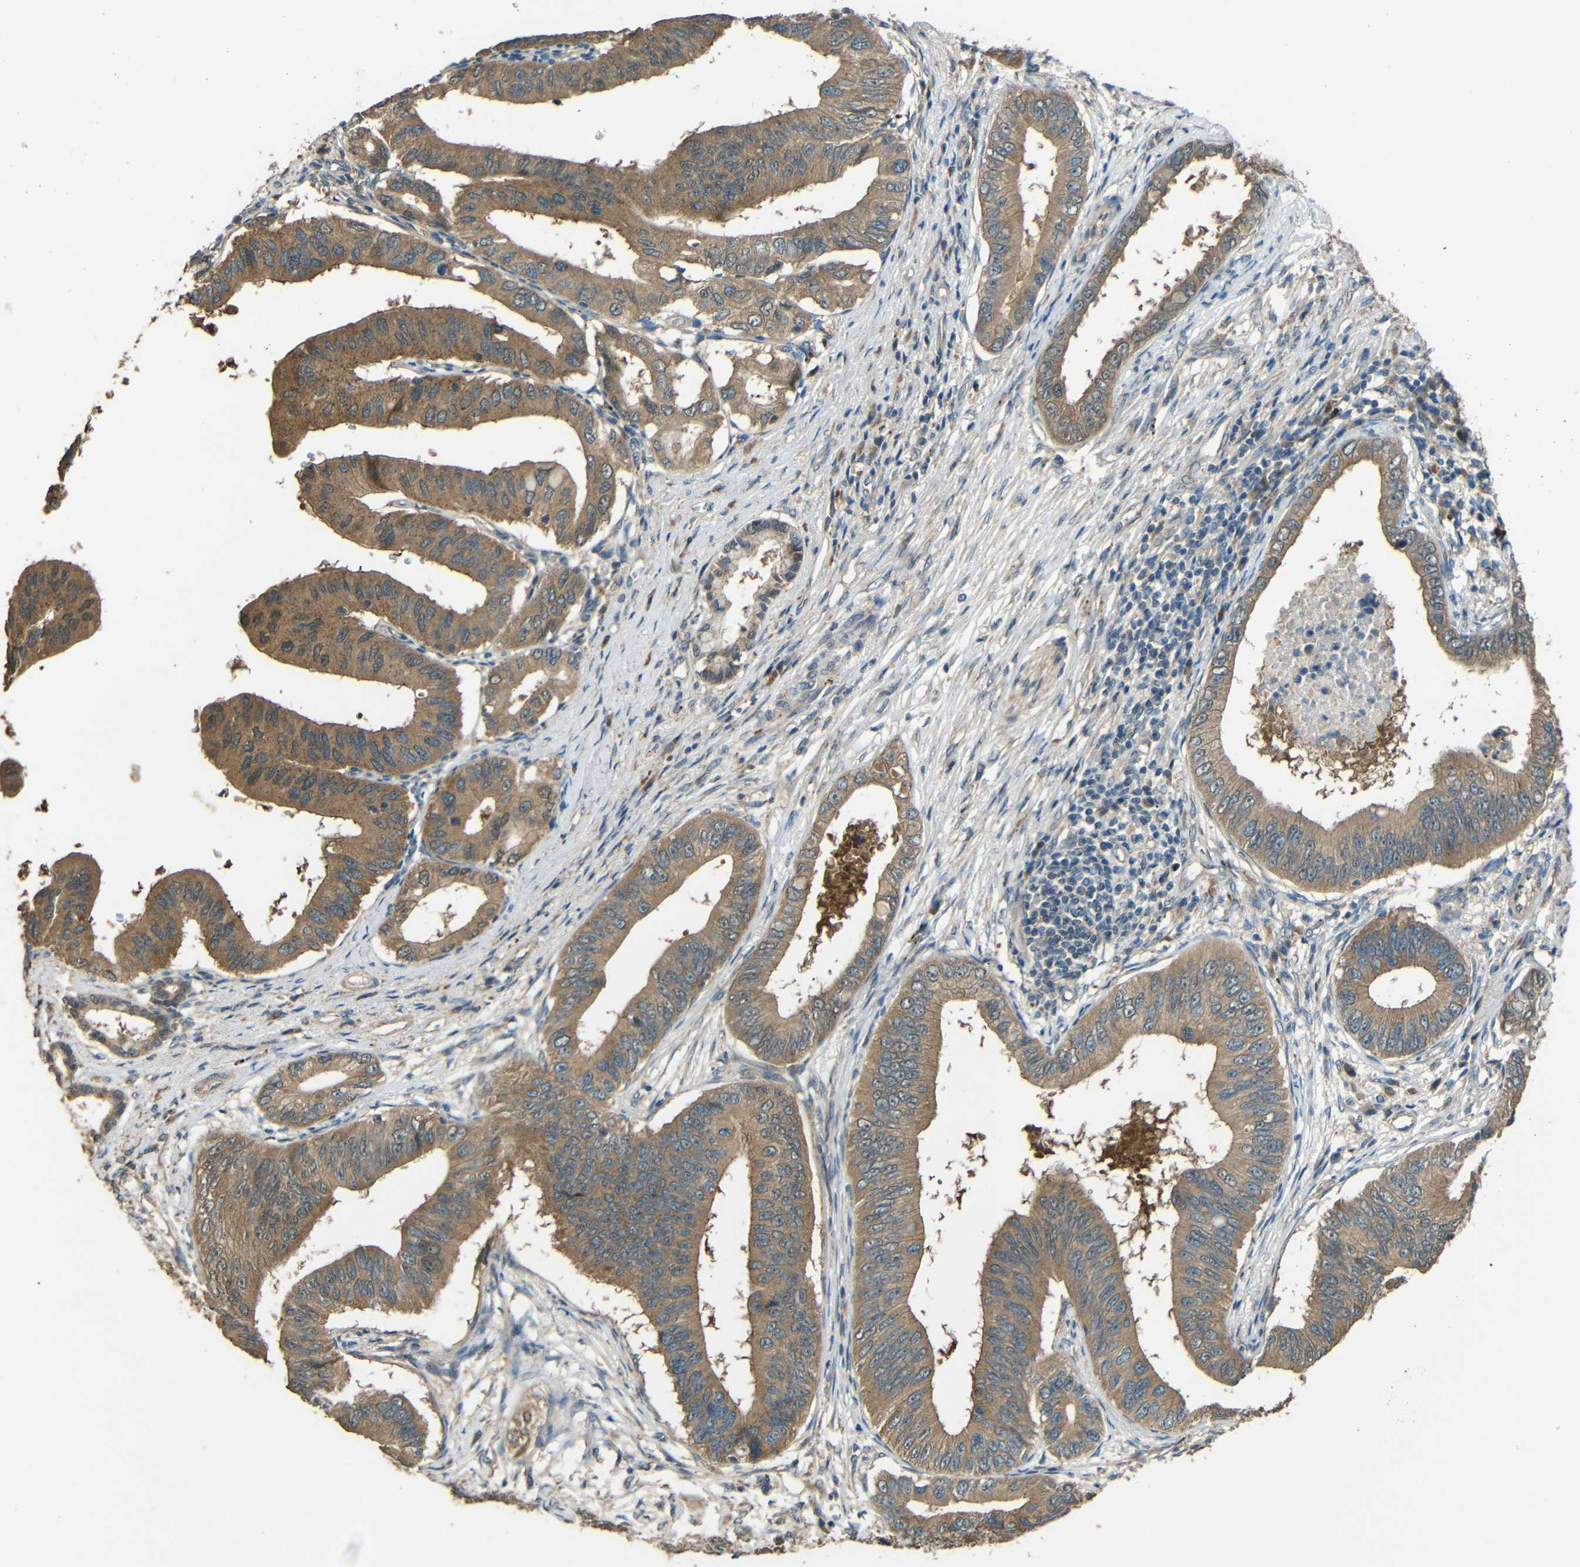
{"staining": {"intensity": "moderate", "quantity": ">75%", "location": "cytoplasmic/membranous"}, "tissue": "pancreatic cancer", "cell_type": "Tumor cells", "image_type": "cancer", "snomed": [{"axis": "morphology", "description": "Adenocarcinoma, NOS"}, {"axis": "topography", "description": "Pancreas"}], "caption": "Adenocarcinoma (pancreatic) stained for a protein shows moderate cytoplasmic/membranous positivity in tumor cells.", "gene": "ACACA", "patient": {"sex": "male", "age": 77}}